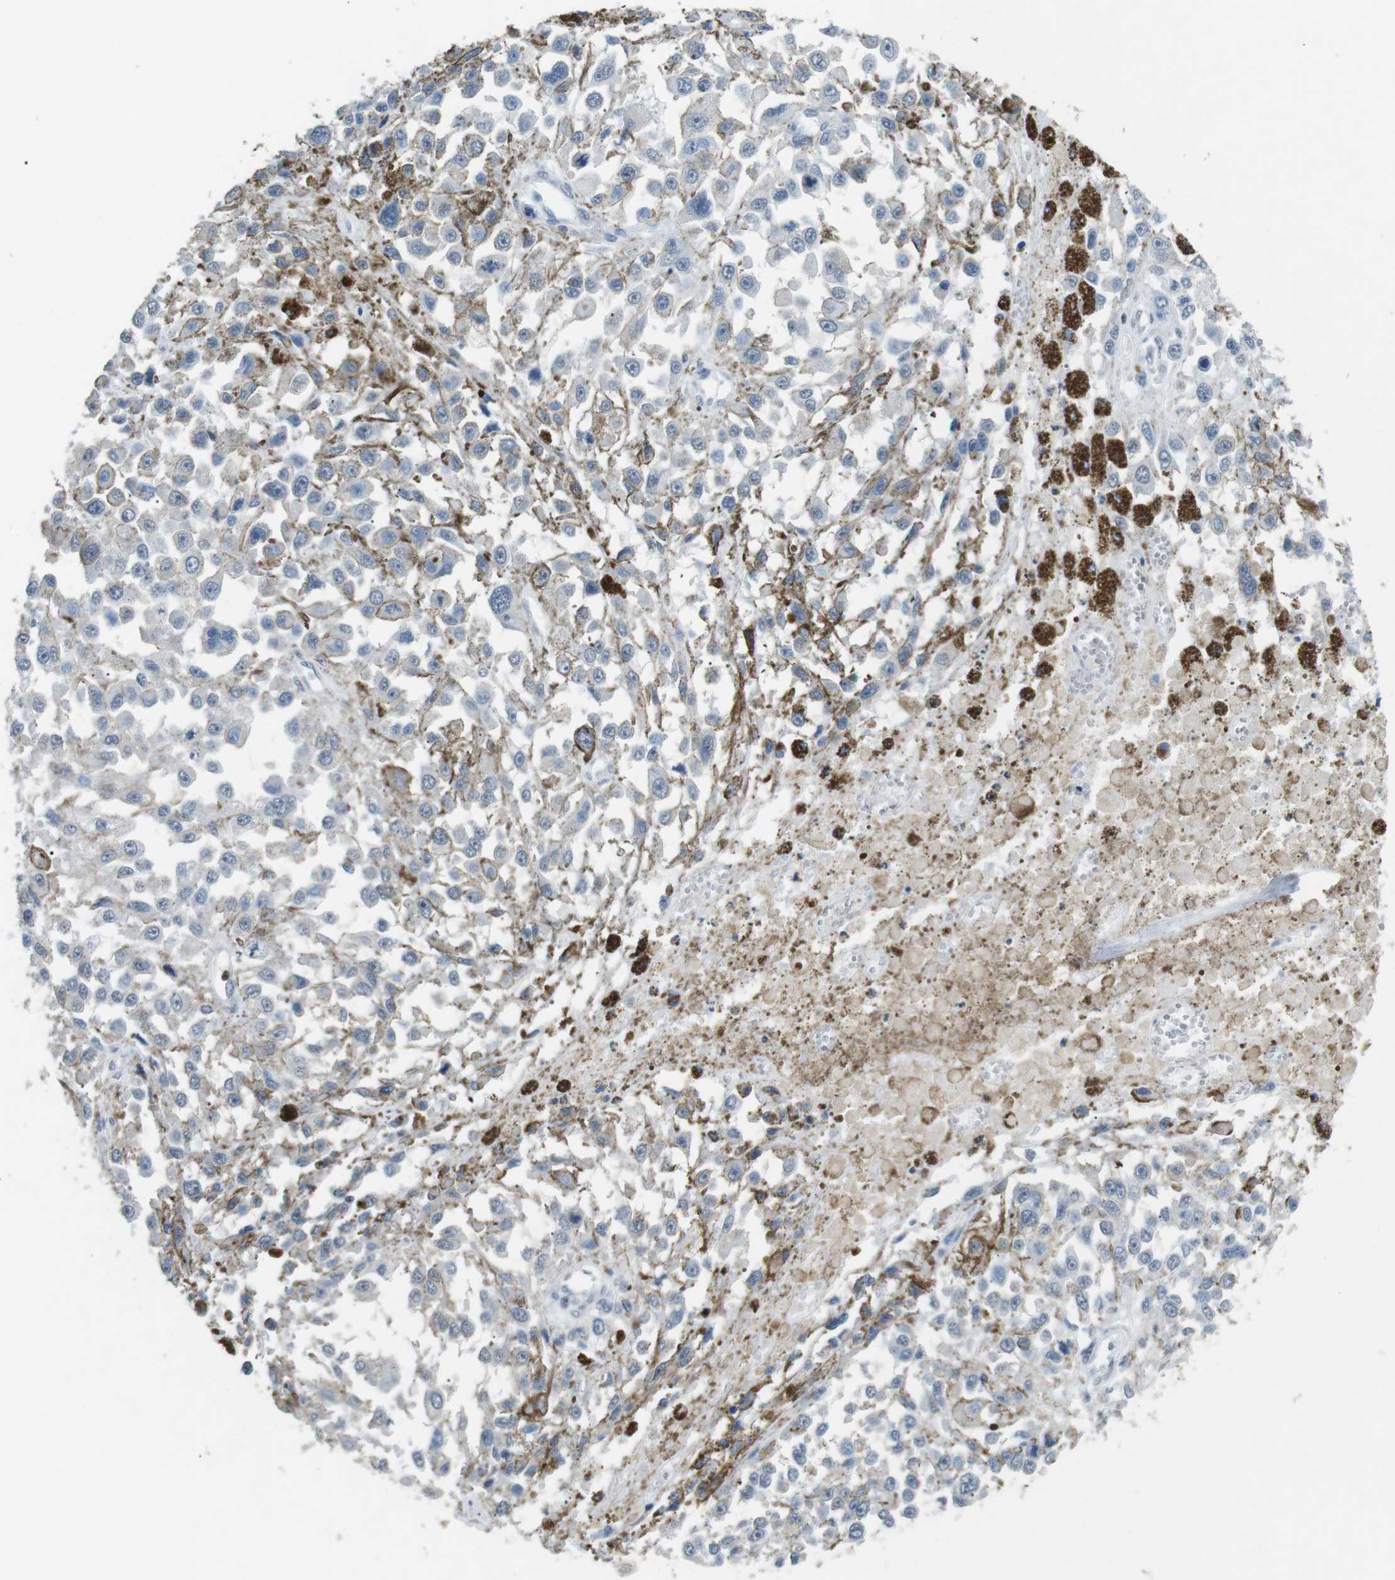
{"staining": {"intensity": "negative", "quantity": "none", "location": "none"}, "tissue": "melanoma", "cell_type": "Tumor cells", "image_type": "cancer", "snomed": [{"axis": "morphology", "description": "Malignant melanoma, Metastatic site"}, {"axis": "topography", "description": "Lymph node"}], "caption": "Immunohistochemistry of malignant melanoma (metastatic site) exhibits no expression in tumor cells.", "gene": "GZMM", "patient": {"sex": "male", "age": 59}}